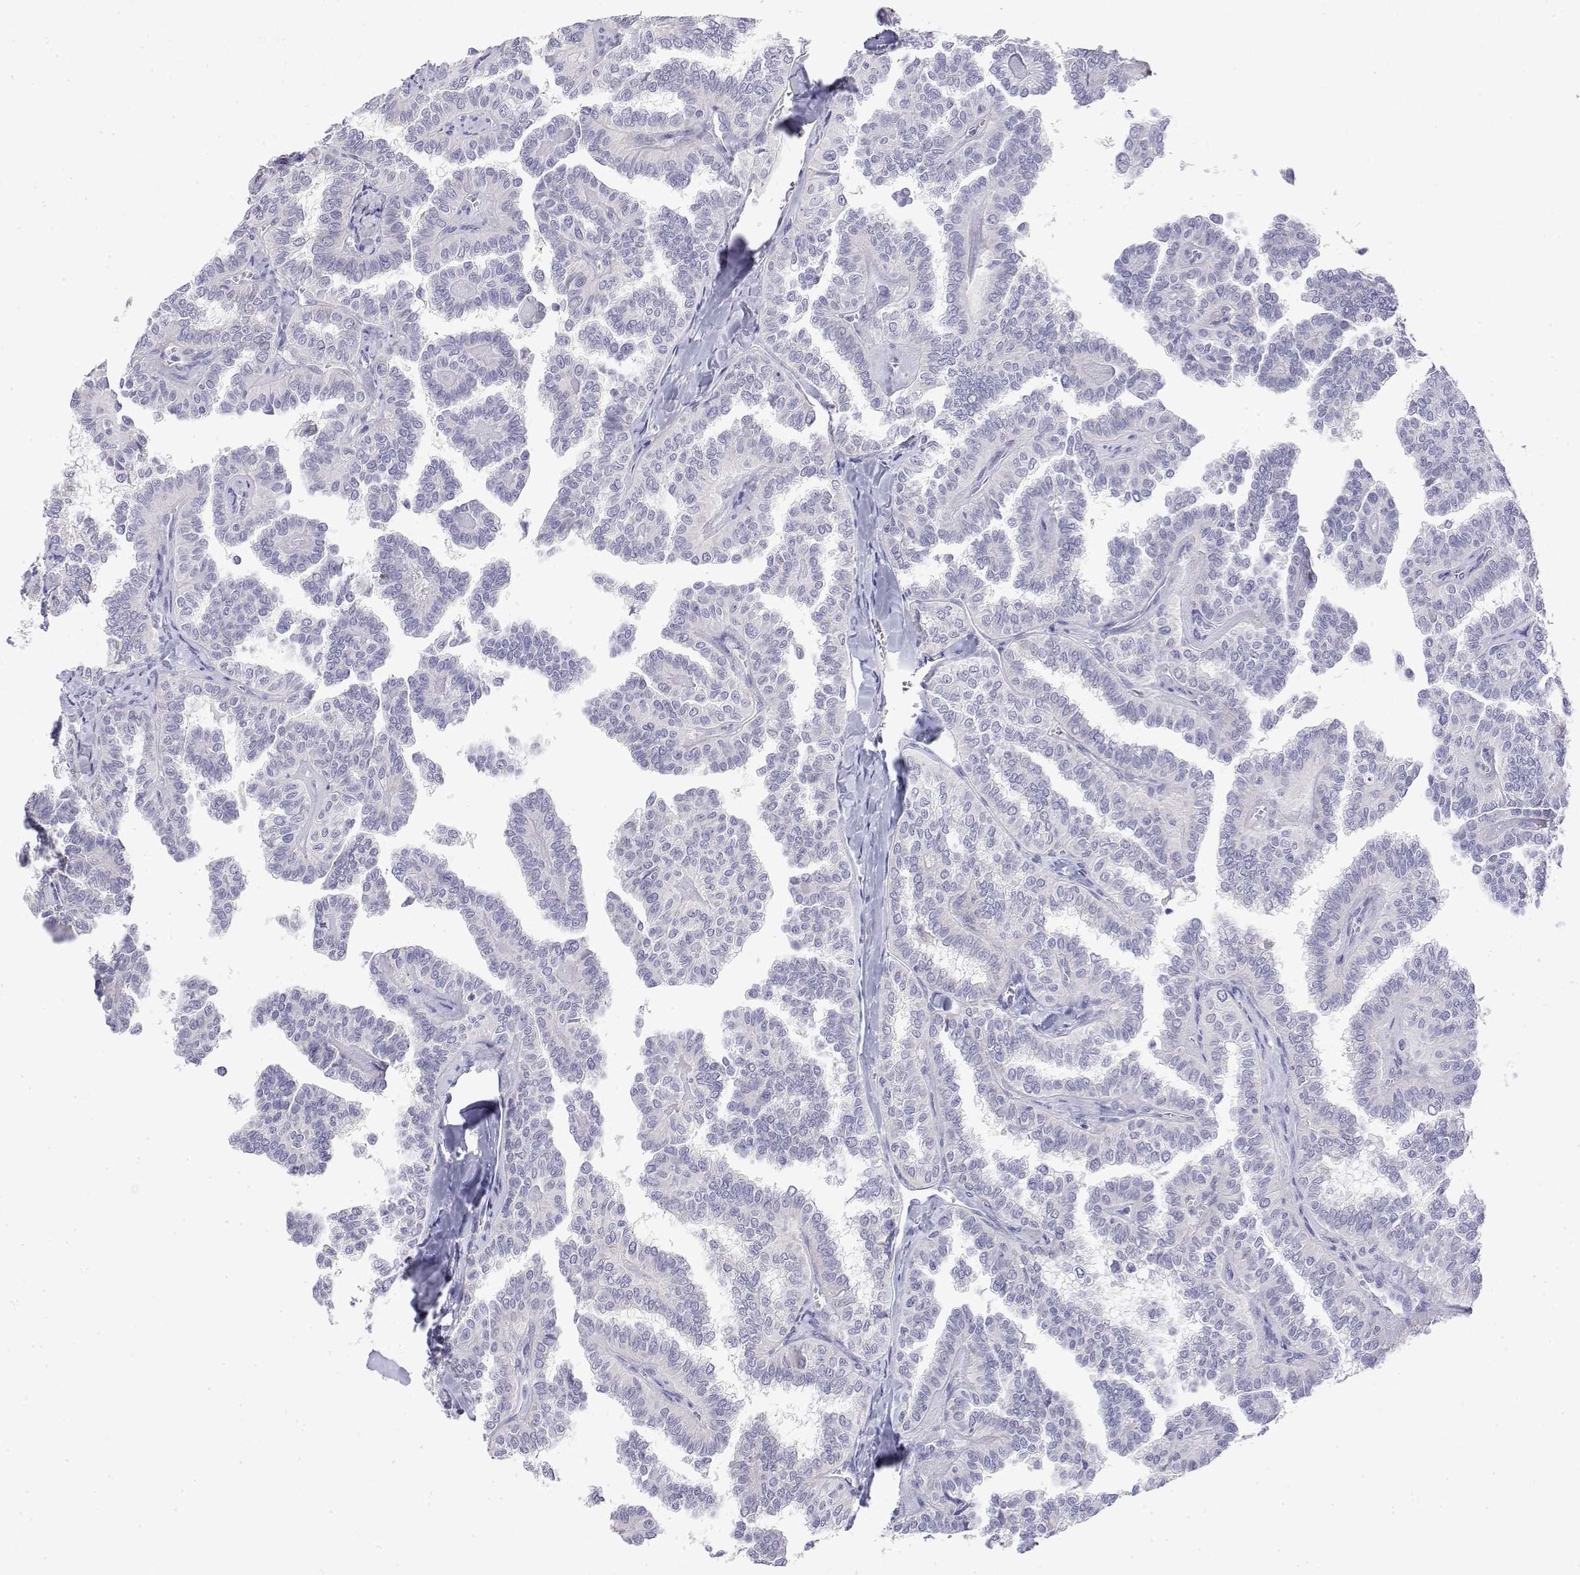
{"staining": {"intensity": "negative", "quantity": "none", "location": "none"}, "tissue": "thyroid cancer", "cell_type": "Tumor cells", "image_type": "cancer", "snomed": [{"axis": "morphology", "description": "Papillary adenocarcinoma, NOS"}, {"axis": "topography", "description": "Thyroid gland"}], "caption": "A histopathology image of thyroid papillary adenocarcinoma stained for a protein exhibits no brown staining in tumor cells. (Brightfield microscopy of DAB immunohistochemistry at high magnification).", "gene": "LY6D", "patient": {"sex": "female", "age": 41}}